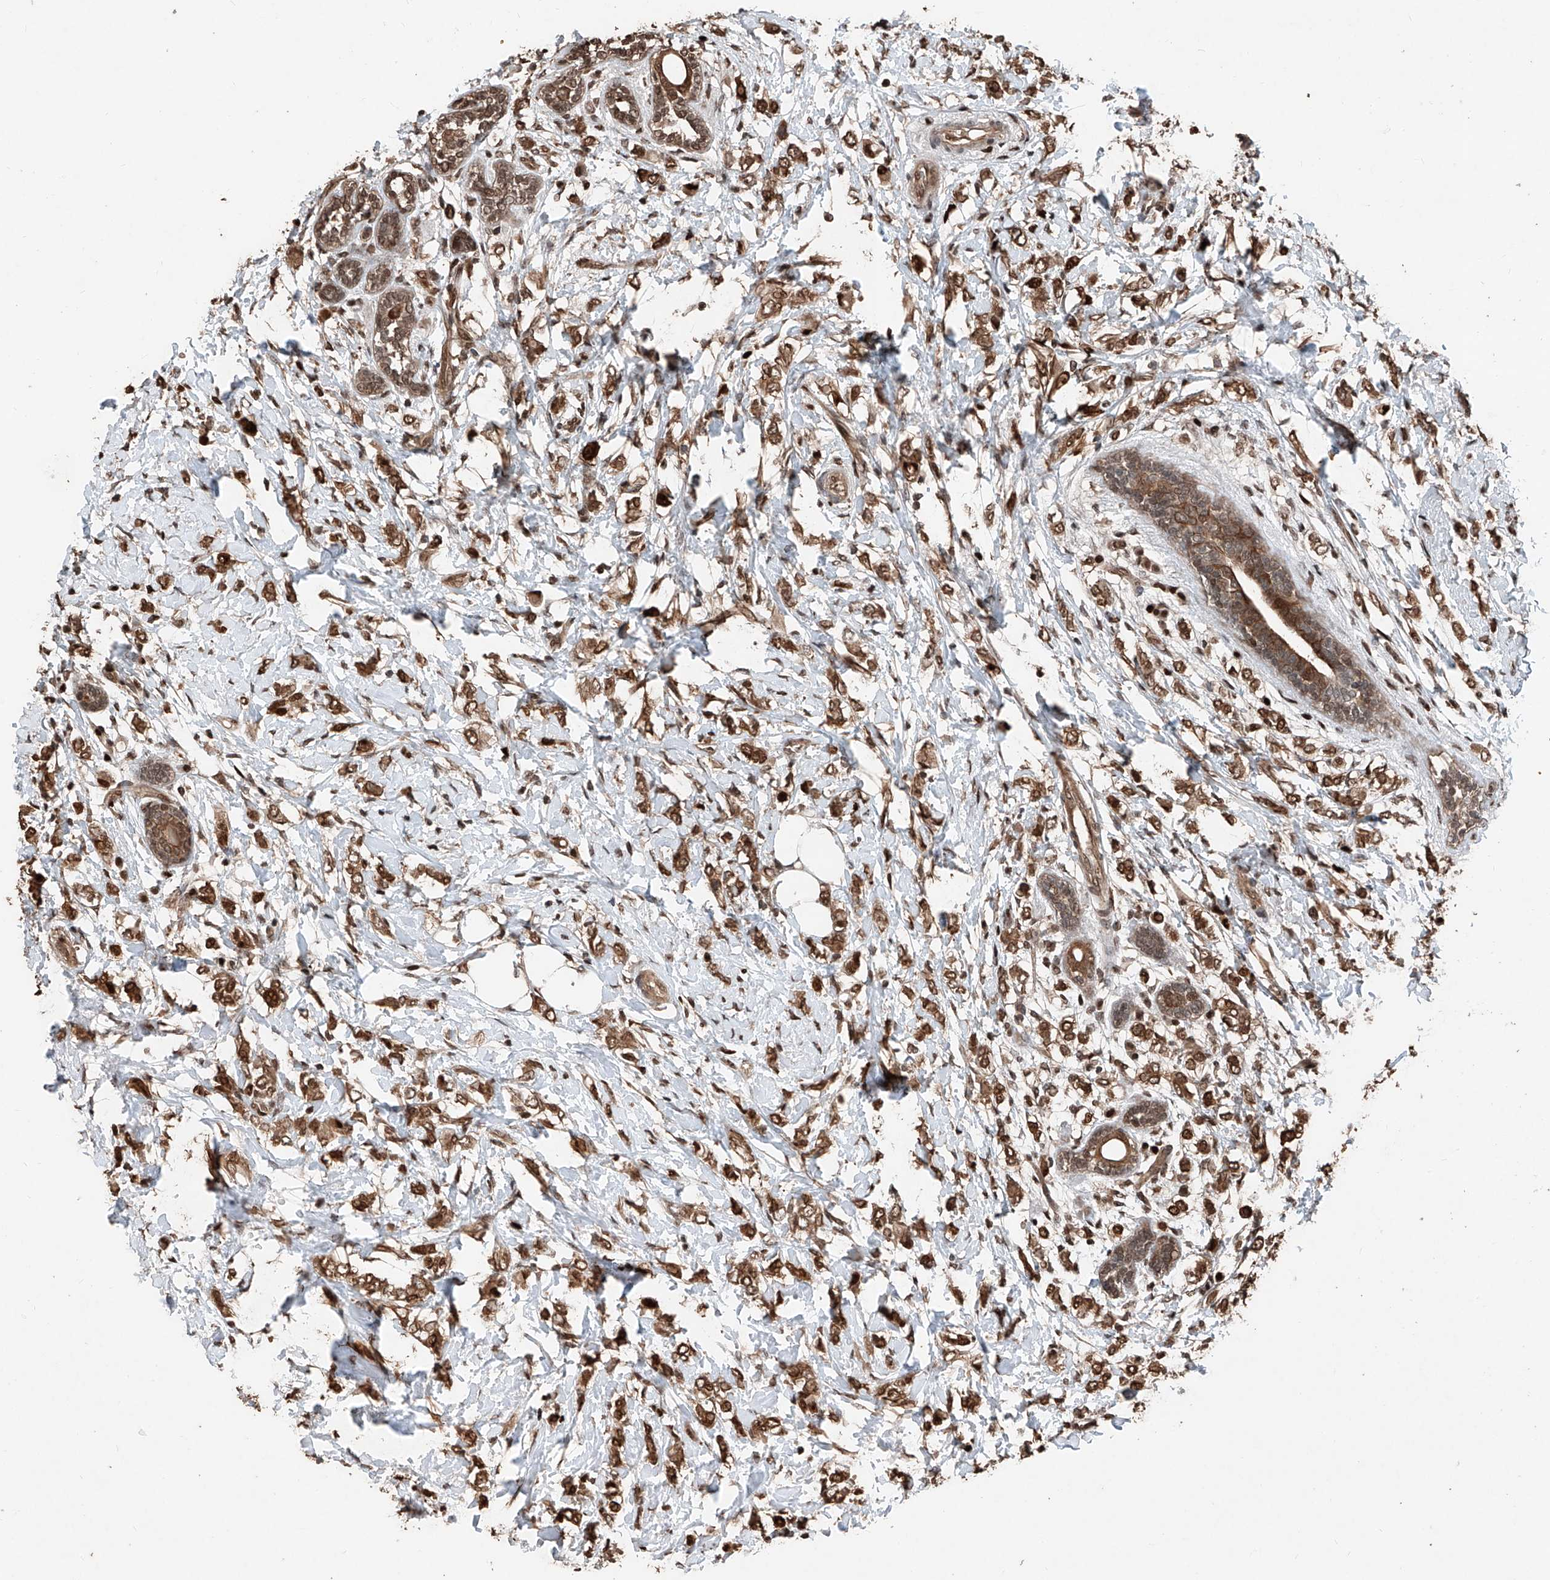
{"staining": {"intensity": "moderate", "quantity": ">75%", "location": "cytoplasmic/membranous,nuclear"}, "tissue": "breast cancer", "cell_type": "Tumor cells", "image_type": "cancer", "snomed": [{"axis": "morphology", "description": "Normal tissue, NOS"}, {"axis": "morphology", "description": "Lobular carcinoma"}, {"axis": "topography", "description": "Breast"}], "caption": "Moderate cytoplasmic/membranous and nuclear positivity is appreciated in approximately >75% of tumor cells in lobular carcinoma (breast).", "gene": "RMND1", "patient": {"sex": "female", "age": 47}}